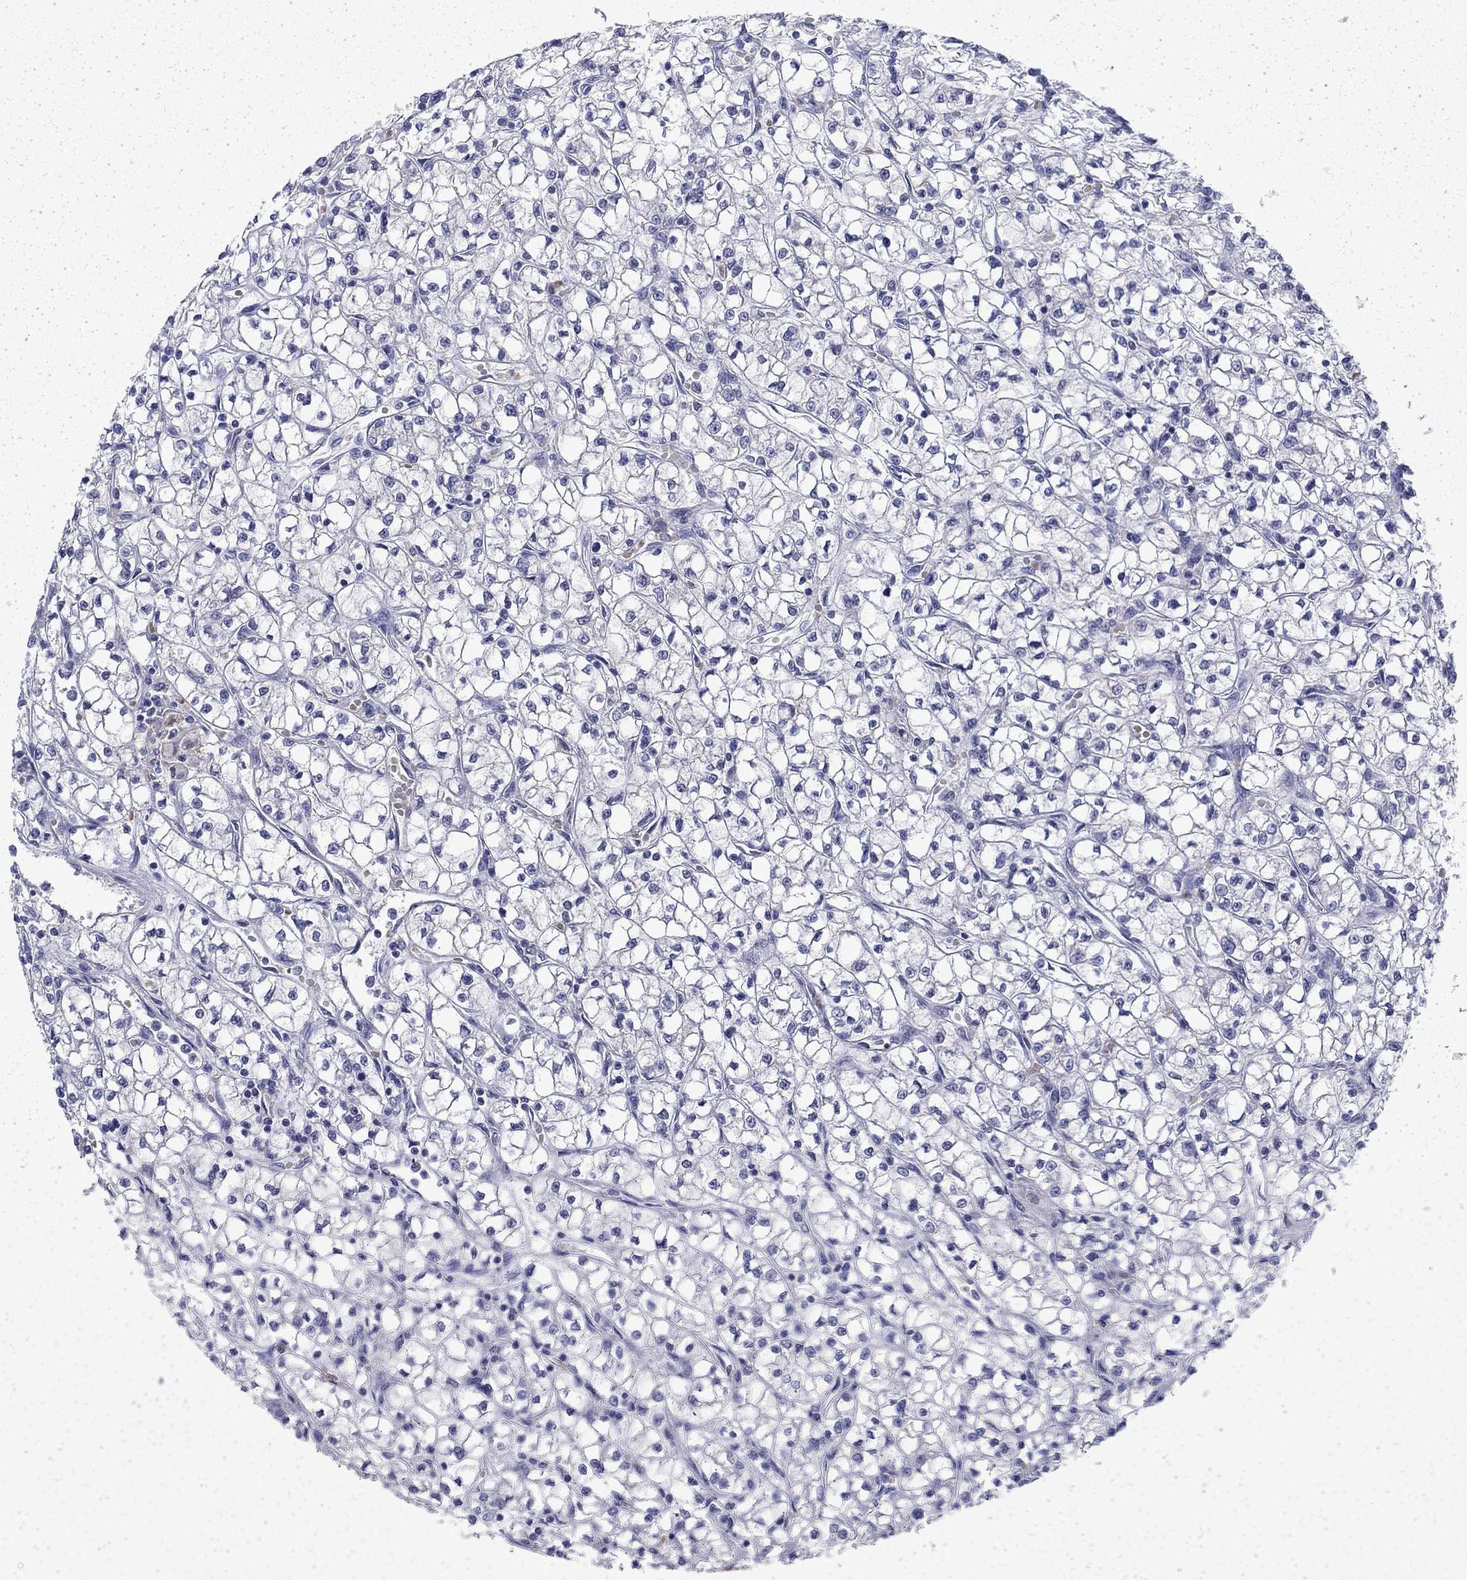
{"staining": {"intensity": "negative", "quantity": "none", "location": "none"}, "tissue": "renal cancer", "cell_type": "Tumor cells", "image_type": "cancer", "snomed": [{"axis": "morphology", "description": "Adenocarcinoma, NOS"}, {"axis": "topography", "description": "Kidney"}], "caption": "An image of human renal cancer is negative for staining in tumor cells.", "gene": "ENPP6", "patient": {"sex": "female", "age": 64}}